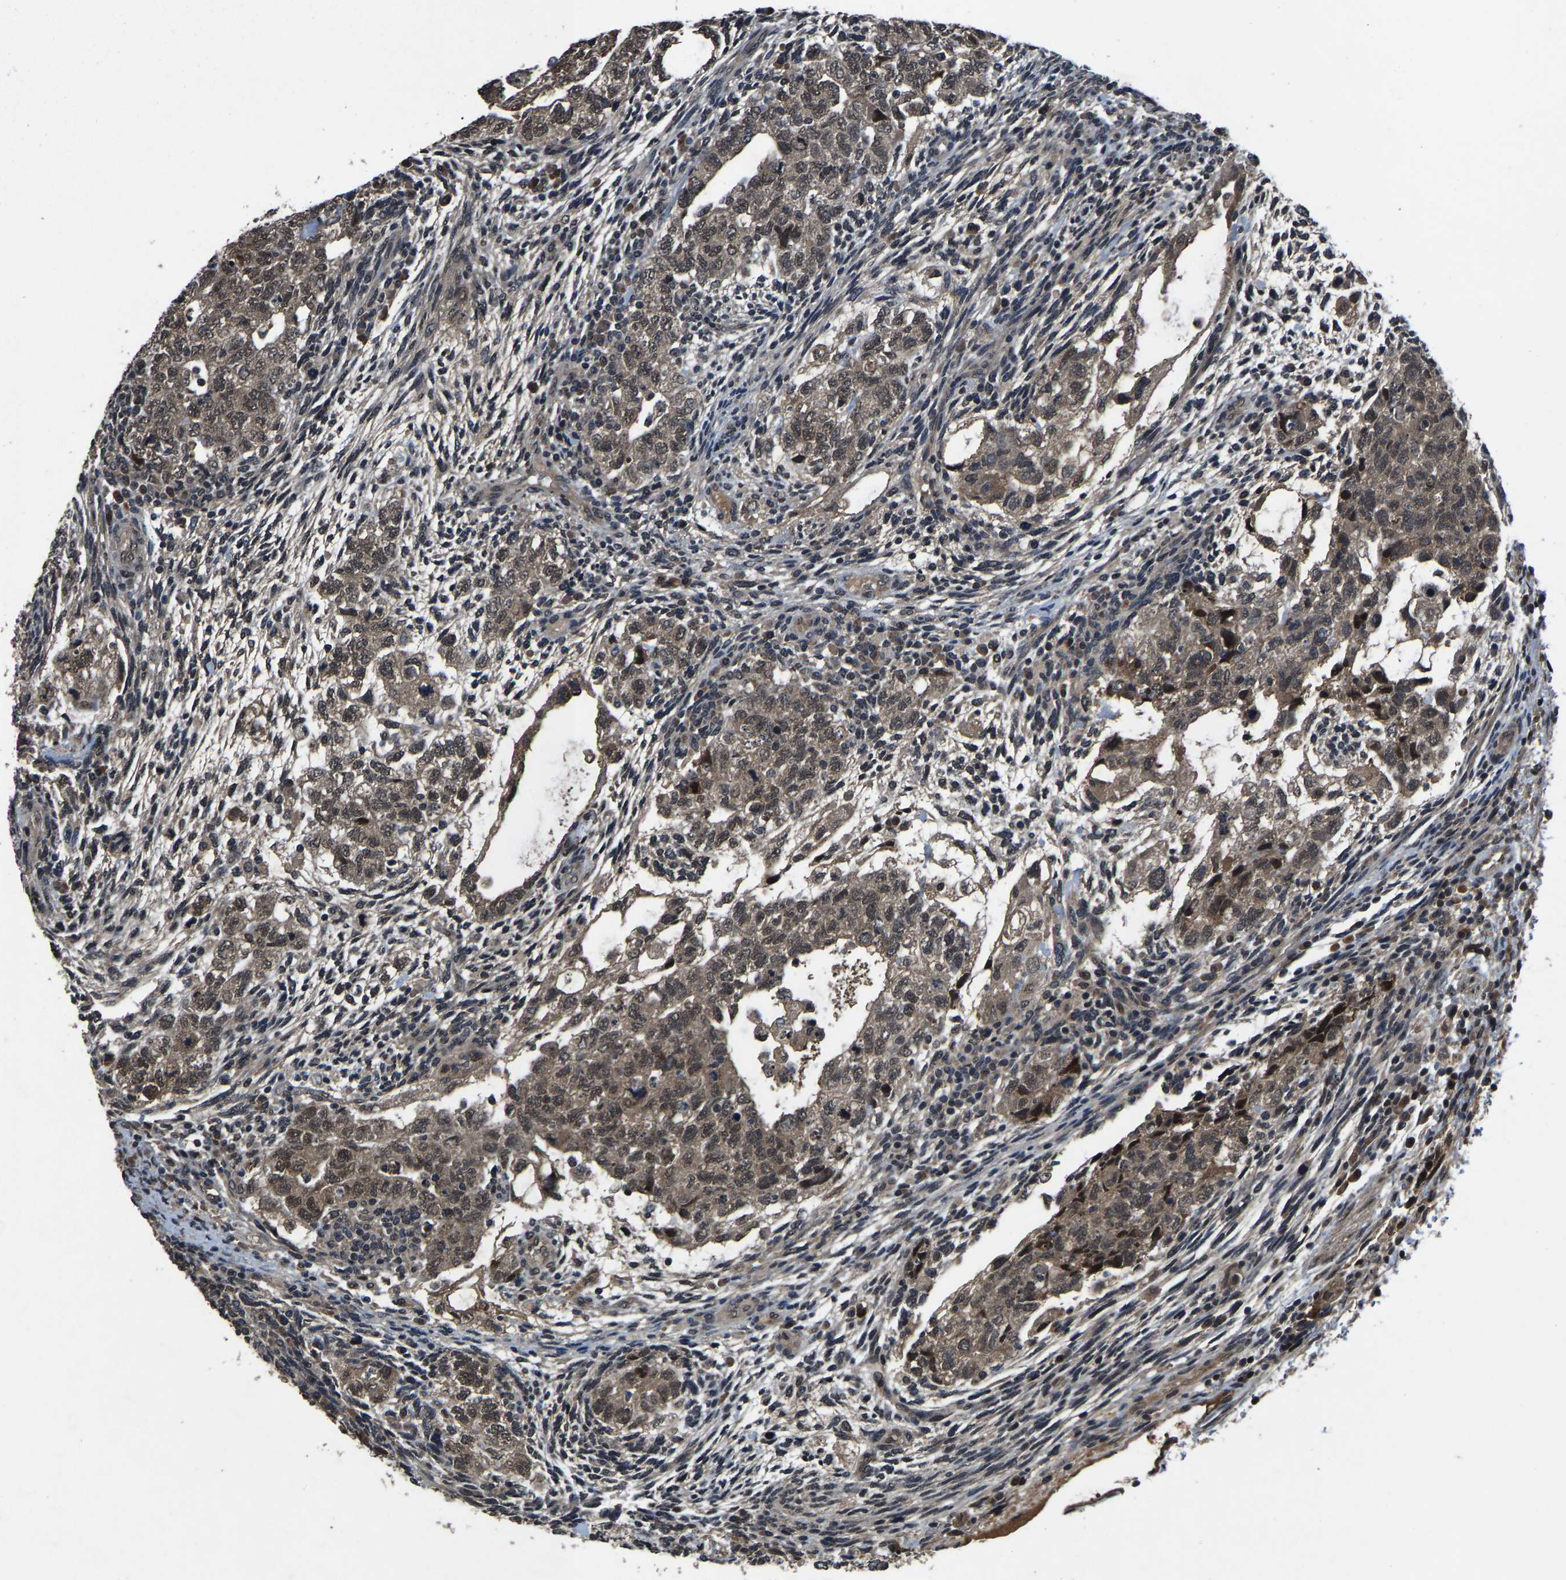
{"staining": {"intensity": "moderate", "quantity": ">75%", "location": "cytoplasmic/membranous,nuclear"}, "tissue": "testis cancer", "cell_type": "Tumor cells", "image_type": "cancer", "snomed": [{"axis": "morphology", "description": "Normal tissue, NOS"}, {"axis": "morphology", "description": "Carcinoma, Embryonal, NOS"}, {"axis": "topography", "description": "Testis"}], "caption": "Immunohistochemical staining of human testis embryonal carcinoma demonstrates medium levels of moderate cytoplasmic/membranous and nuclear protein positivity in approximately >75% of tumor cells. Using DAB (3,3'-diaminobenzidine) (brown) and hematoxylin (blue) stains, captured at high magnification using brightfield microscopy.", "gene": "HUWE1", "patient": {"sex": "male", "age": 36}}